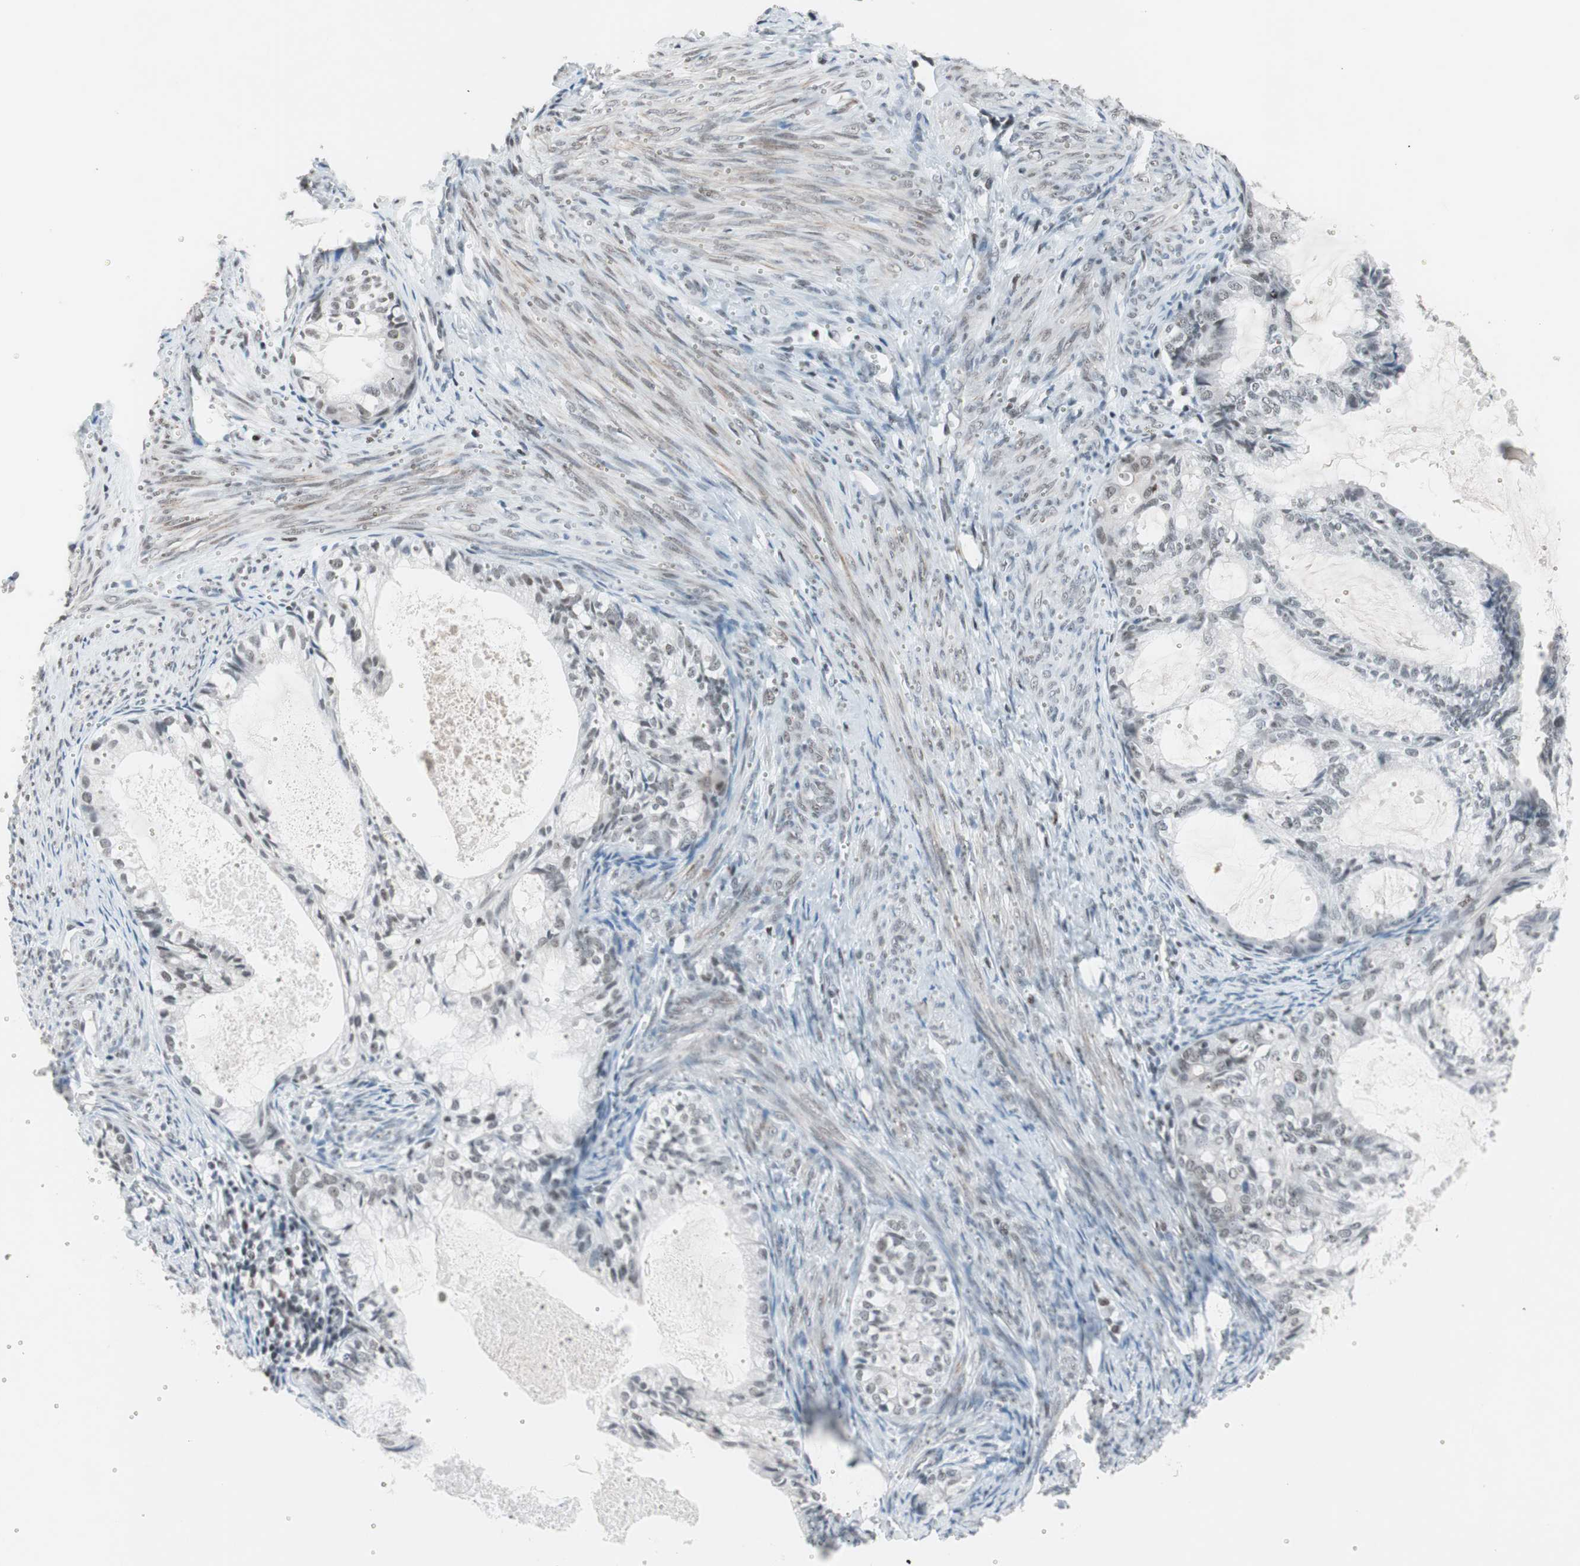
{"staining": {"intensity": "moderate", "quantity": "25%-75%", "location": "nuclear"}, "tissue": "cervical cancer", "cell_type": "Tumor cells", "image_type": "cancer", "snomed": [{"axis": "morphology", "description": "Normal tissue, NOS"}, {"axis": "morphology", "description": "Adenocarcinoma, NOS"}, {"axis": "topography", "description": "Cervix"}, {"axis": "topography", "description": "Endometrium"}], "caption": "Cervical adenocarcinoma stained with a protein marker exhibits moderate staining in tumor cells.", "gene": "ARID1A", "patient": {"sex": "female", "age": 86}}